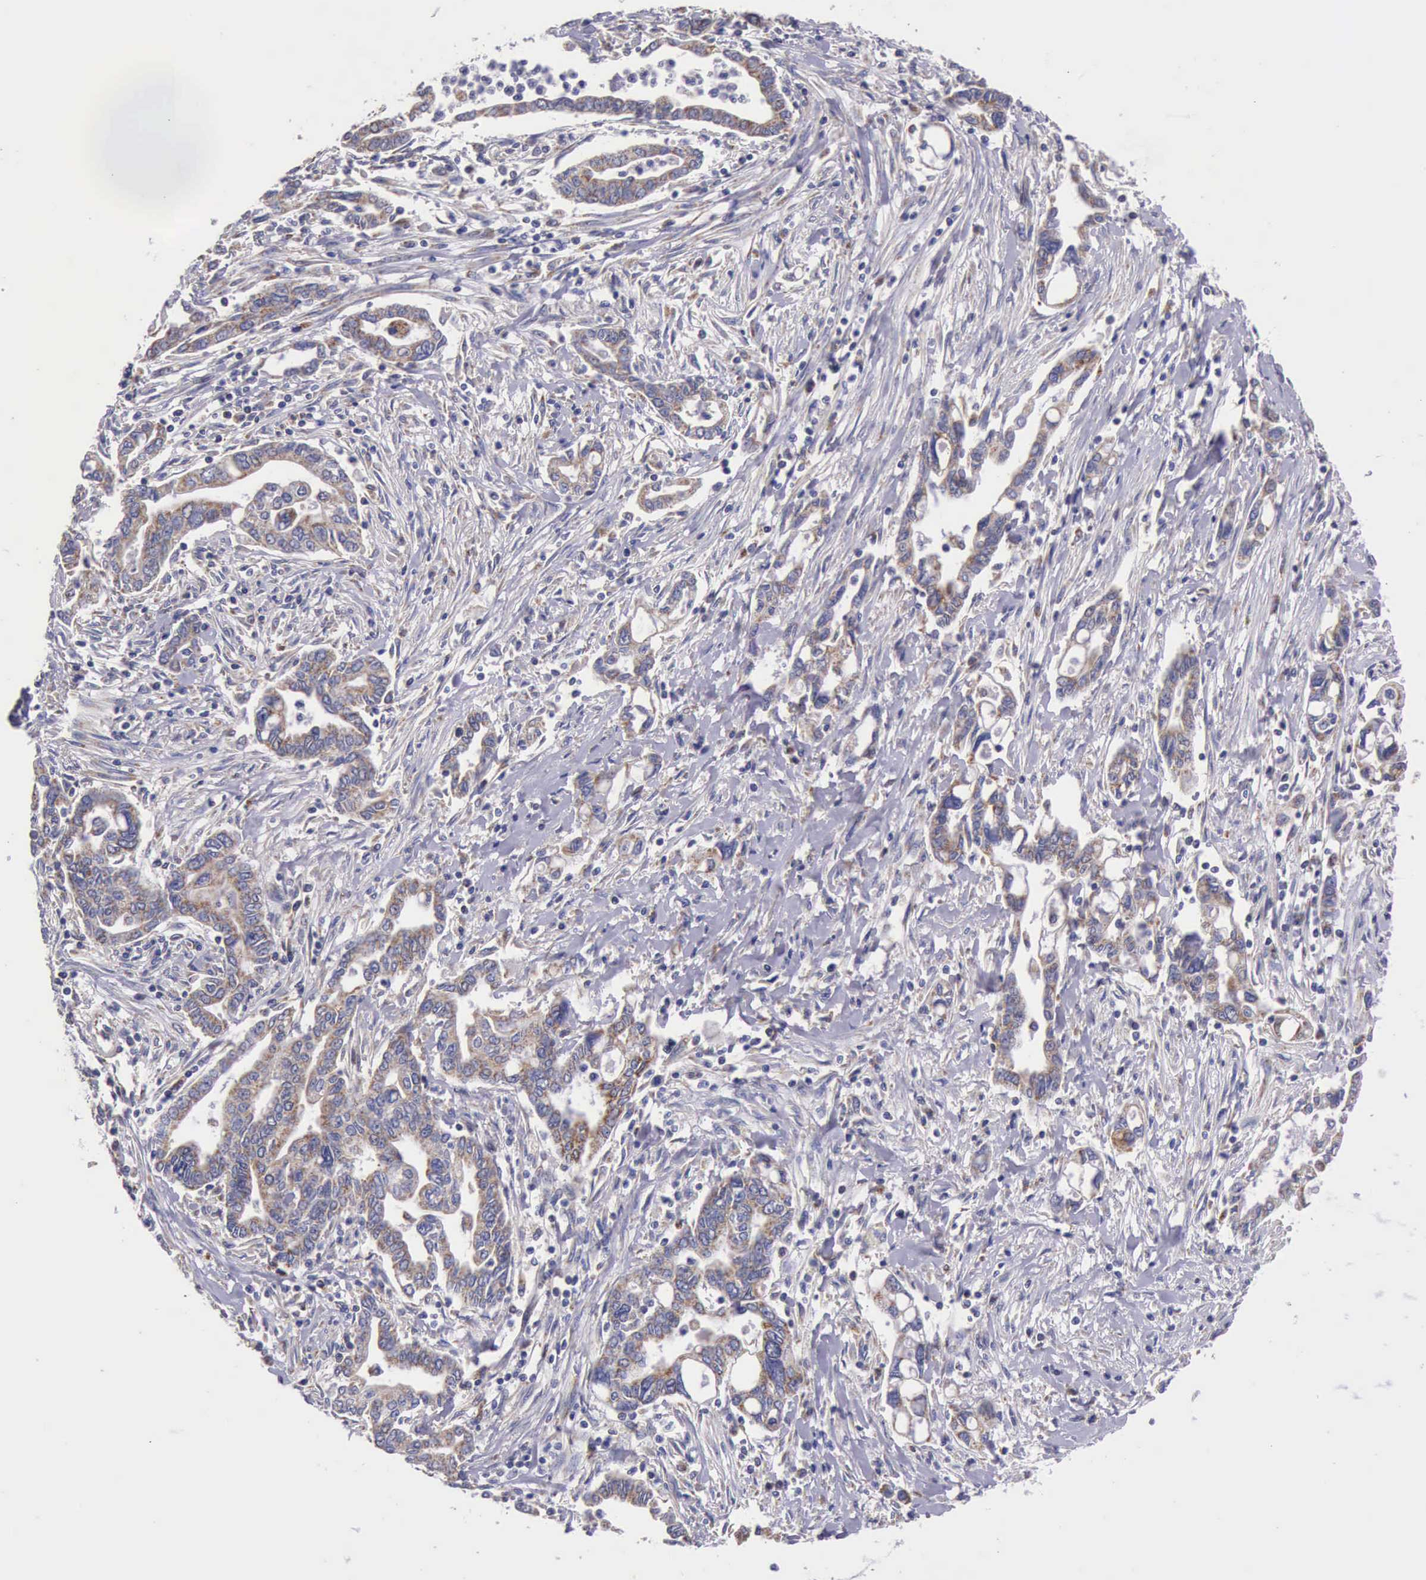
{"staining": {"intensity": "weak", "quantity": ">75%", "location": "cytoplasmic/membranous"}, "tissue": "pancreatic cancer", "cell_type": "Tumor cells", "image_type": "cancer", "snomed": [{"axis": "morphology", "description": "Adenocarcinoma, NOS"}, {"axis": "topography", "description": "Pancreas"}], "caption": "A histopathology image of pancreatic cancer (adenocarcinoma) stained for a protein displays weak cytoplasmic/membranous brown staining in tumor cells.", "gene": "TXN2", "patient": {"sex": "female", "age": 57}}